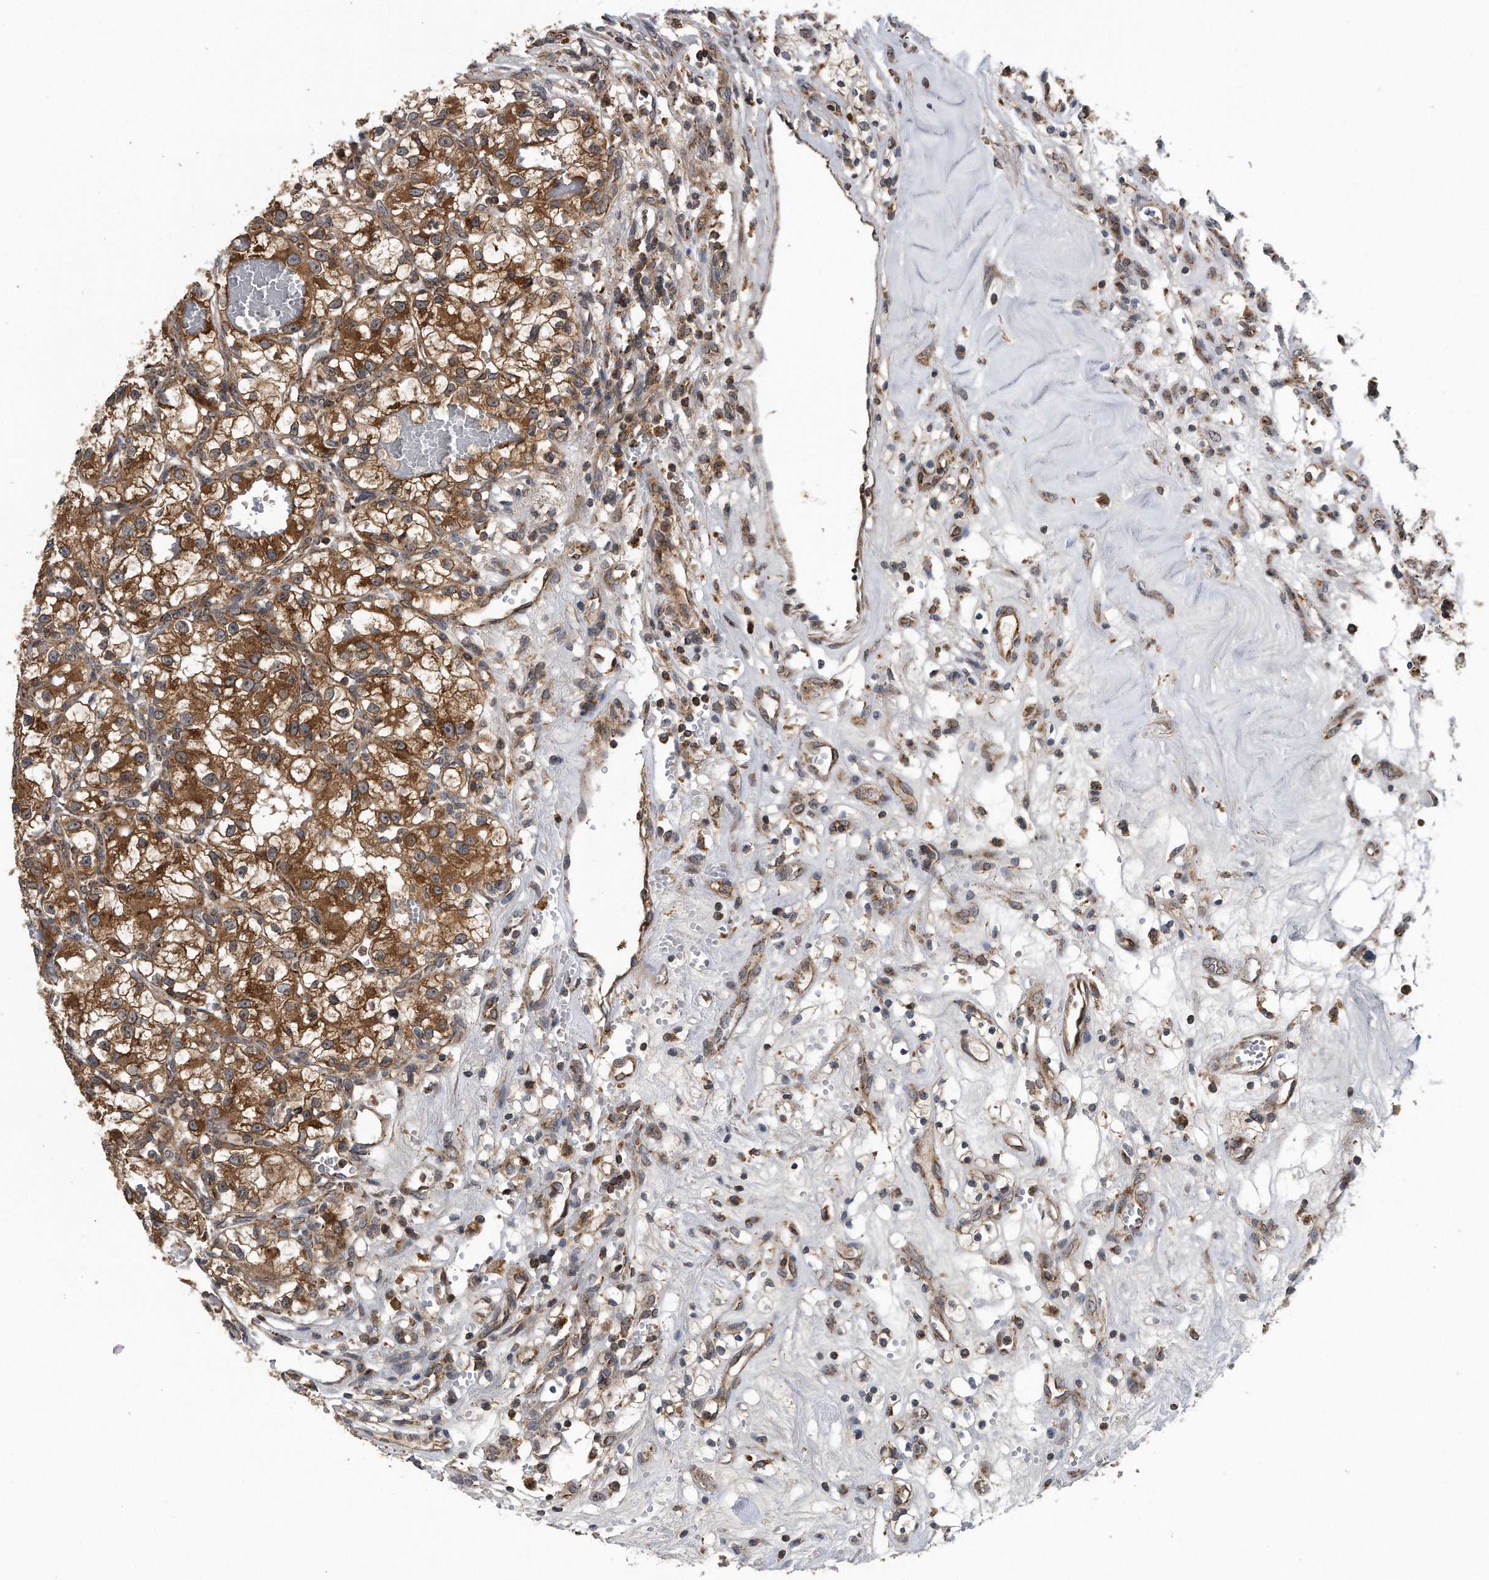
{"staining": {"intensity": "moderate", "quantity": ">75%", "location": "cytoplasmic/membranous"}, "tissue": "renal cancer", "cell_type": "Tumor cells", "image_type": "cancer", "snomed": [{"axis": "morphology", "description": "Adenocarcinoma, NOS"}, {"axis": "topography", "description": "Kidney"}], "caption": "This image shows IHC staining of renal adenocarcinoma, with medium moderate cytoplasmic/membranous expression in about >75% of tumor cells.", "gene": "ALPK2", "patient": {"sex": "female", "age": 57}}